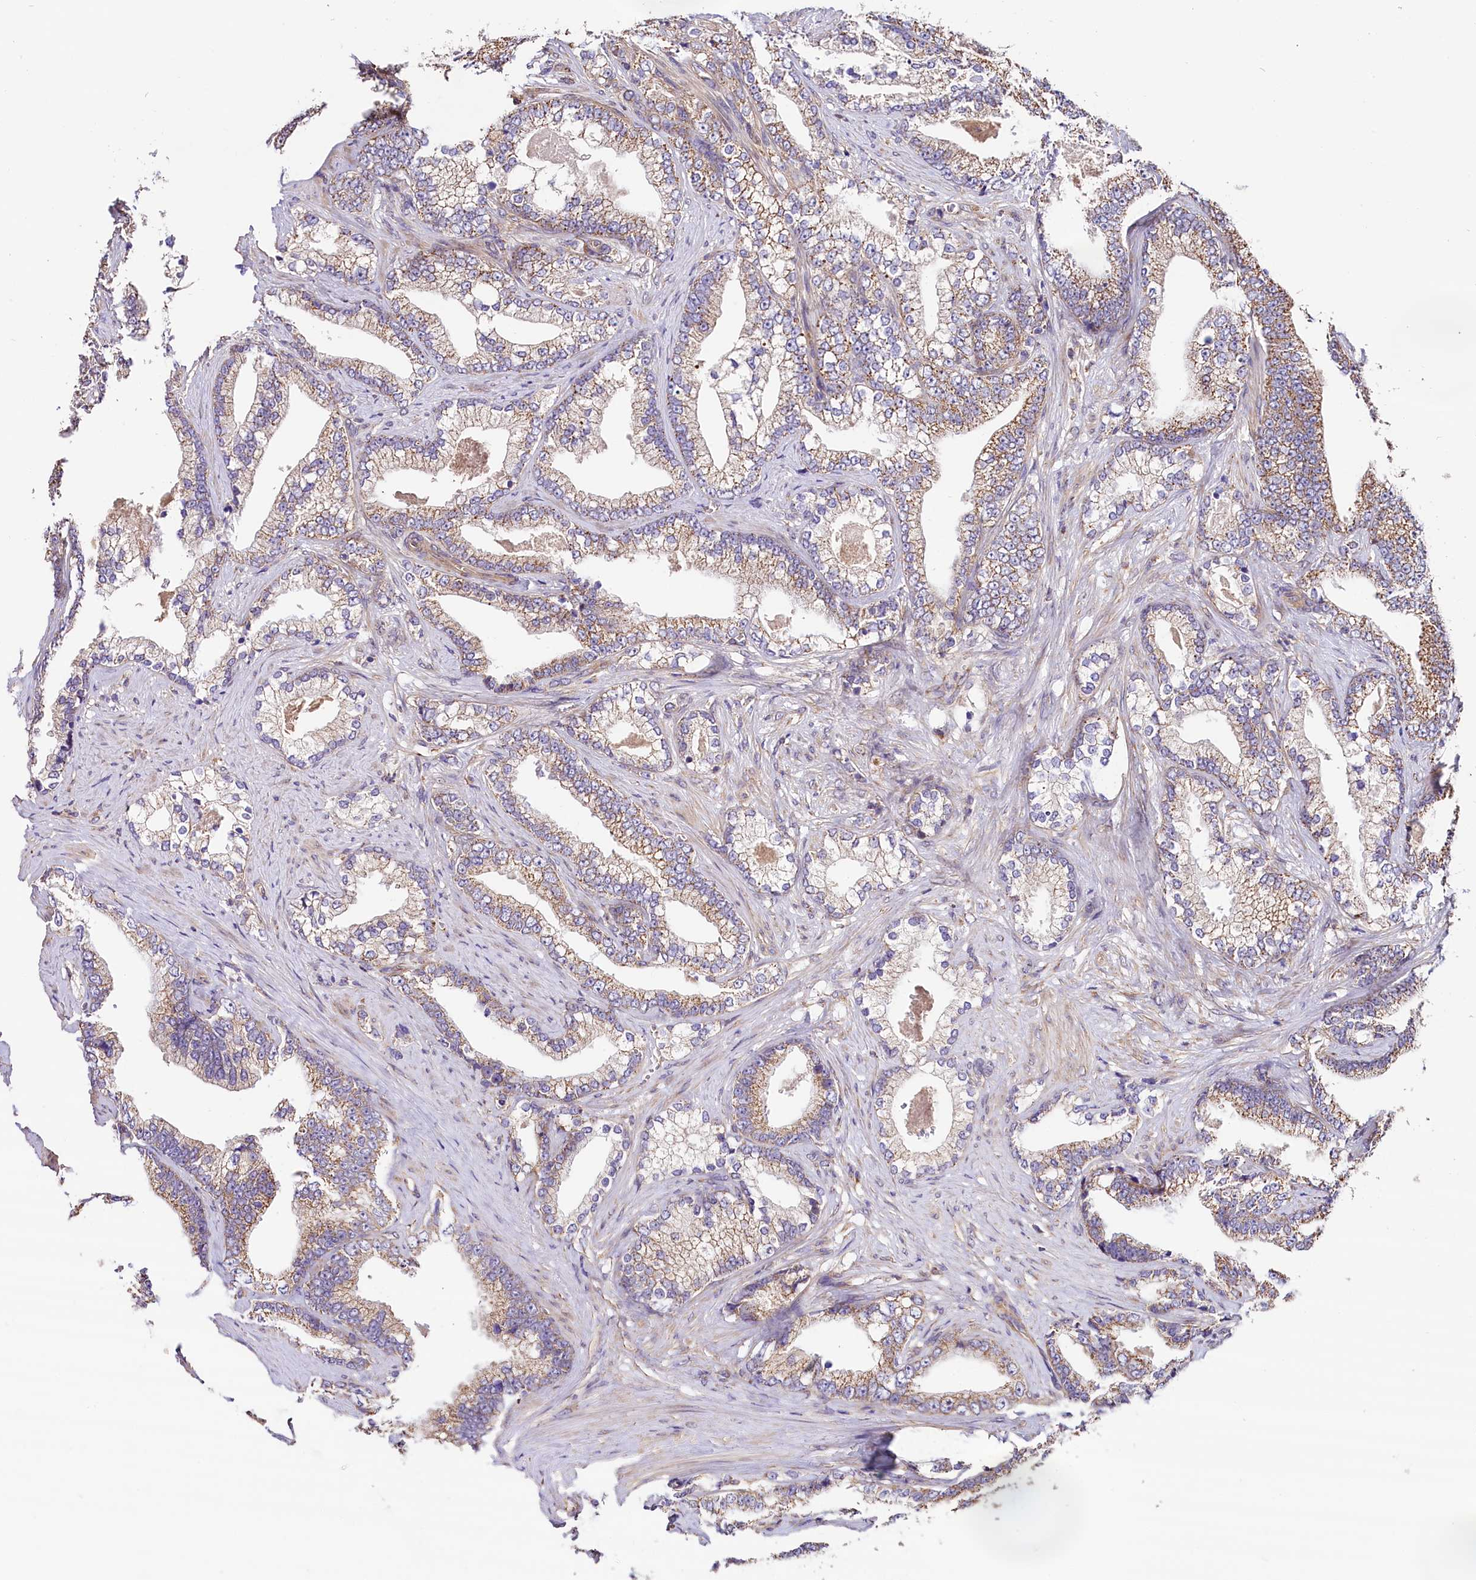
{"staining": {"intensity": "weak", "quantity": ">75%", "location": "cytoplasmic/membranous"}, "tissue": "prostate cancer", "cell_type": "Tumor cells", "image_type": "cancer", "snomed": [{"axis": "morphology", "description": "Adenocarcinoma, High grade"}, {"axis": "topography", "description": "Prostate and seminal vesicle, NOS"}], "caption": "Protein staining exhibits weak cytoplasmic/membranous staining in about >75% of tumor cells in prostate cancer (adenocarcinoma (high-grade)). Nuclei are stained in blue.", "gene": "ACAA2", "patient": {"sex": "male", "age": 67}}